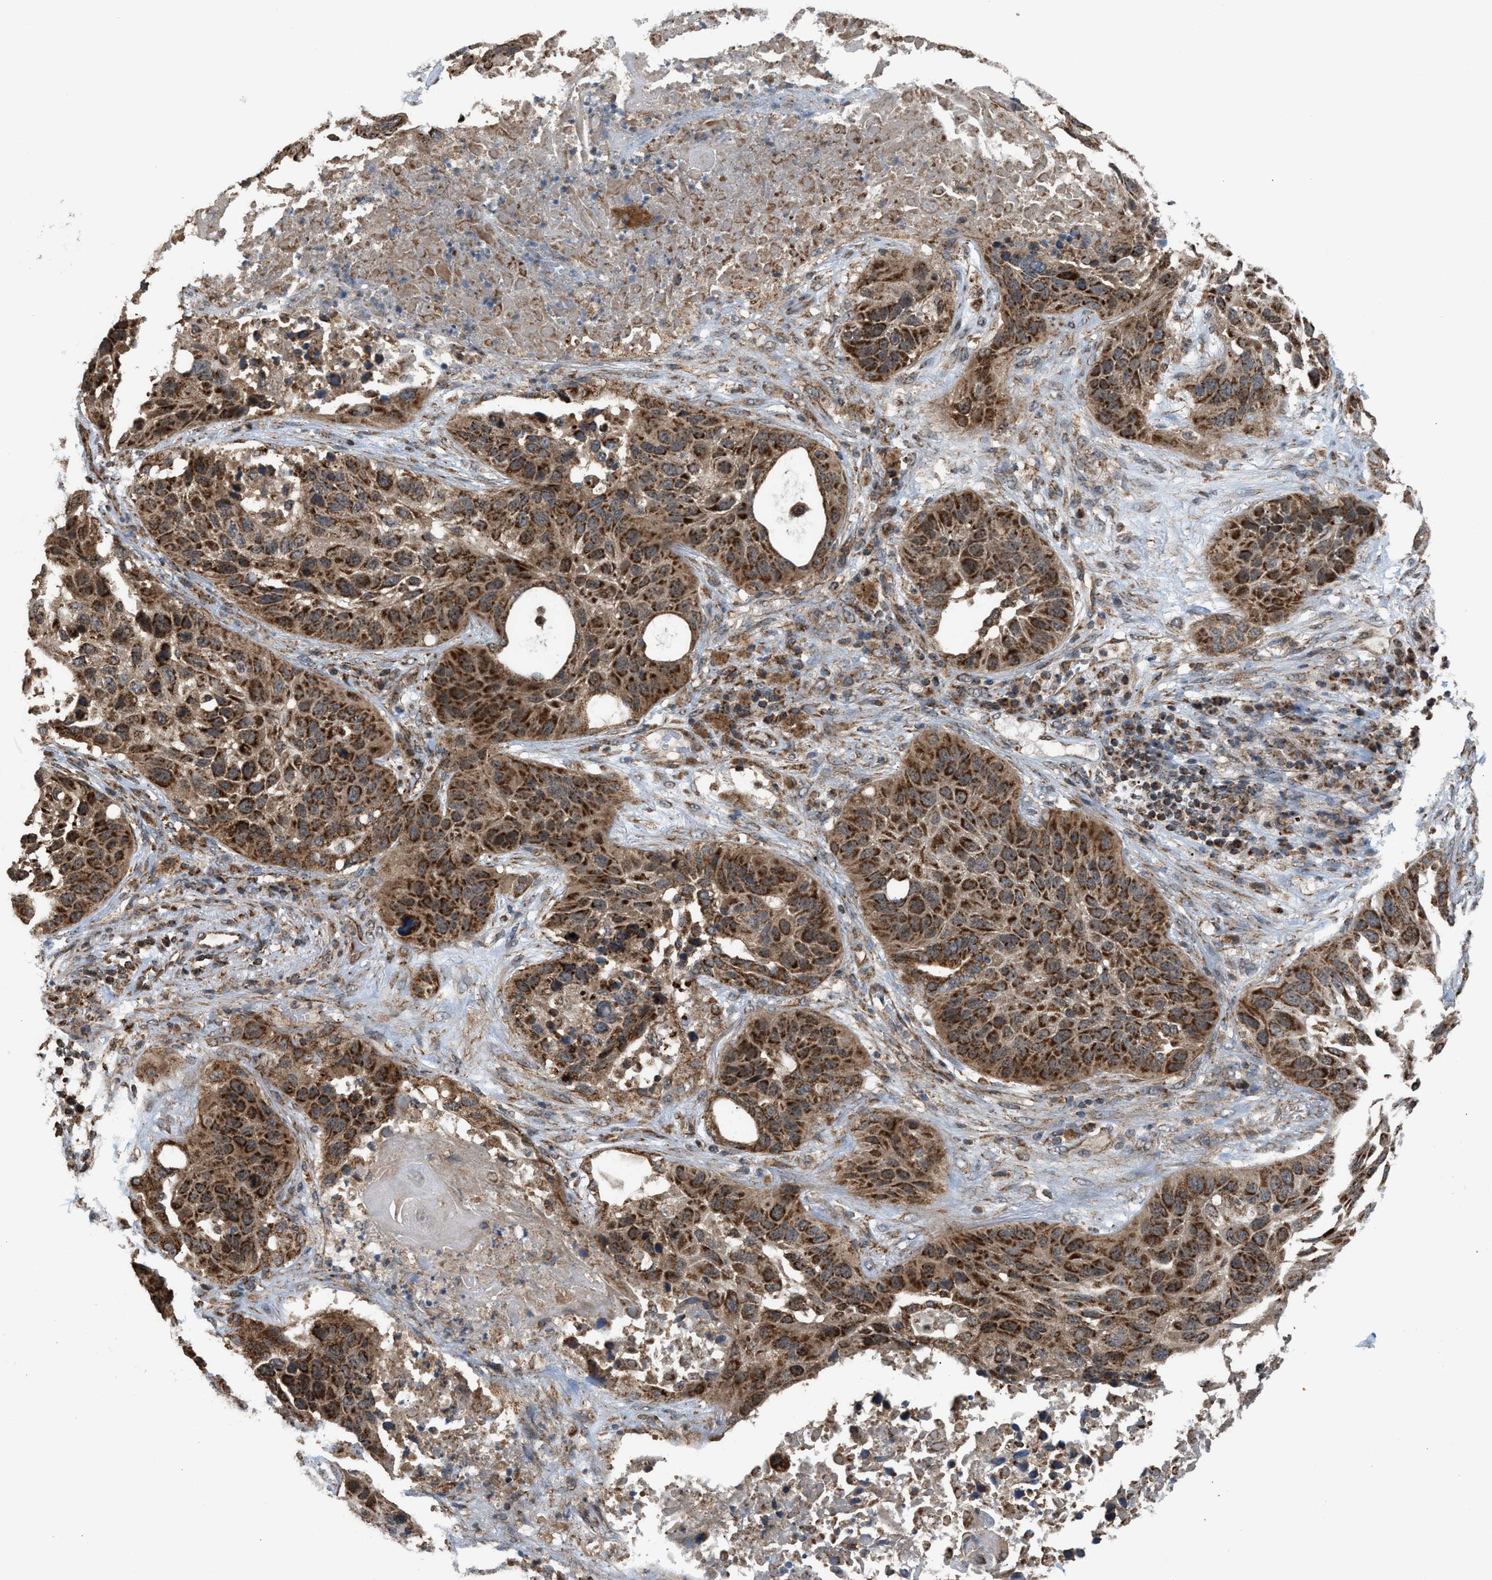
{"staining": {"intensity": "strong", "quantity": ">75%", "location": "cytoplasmic/membranous"}, "tissue": "lung cancer", "cell_type": "Tumor cells", "image_type": "cancer", "snomed": [{"axis": "morphology", "description": "Squamous cell carcinoma, NOS"}, {"axis": "topography", "description": "Lung"}], "caption": "IHC of human lung squamous cell carcinoma reveals high levels of strong cytoplasmic/membranous staining in about >75% of tumor cells.", "gene": "SGSM2", "patient": {"sex": "male", "age": 57}}